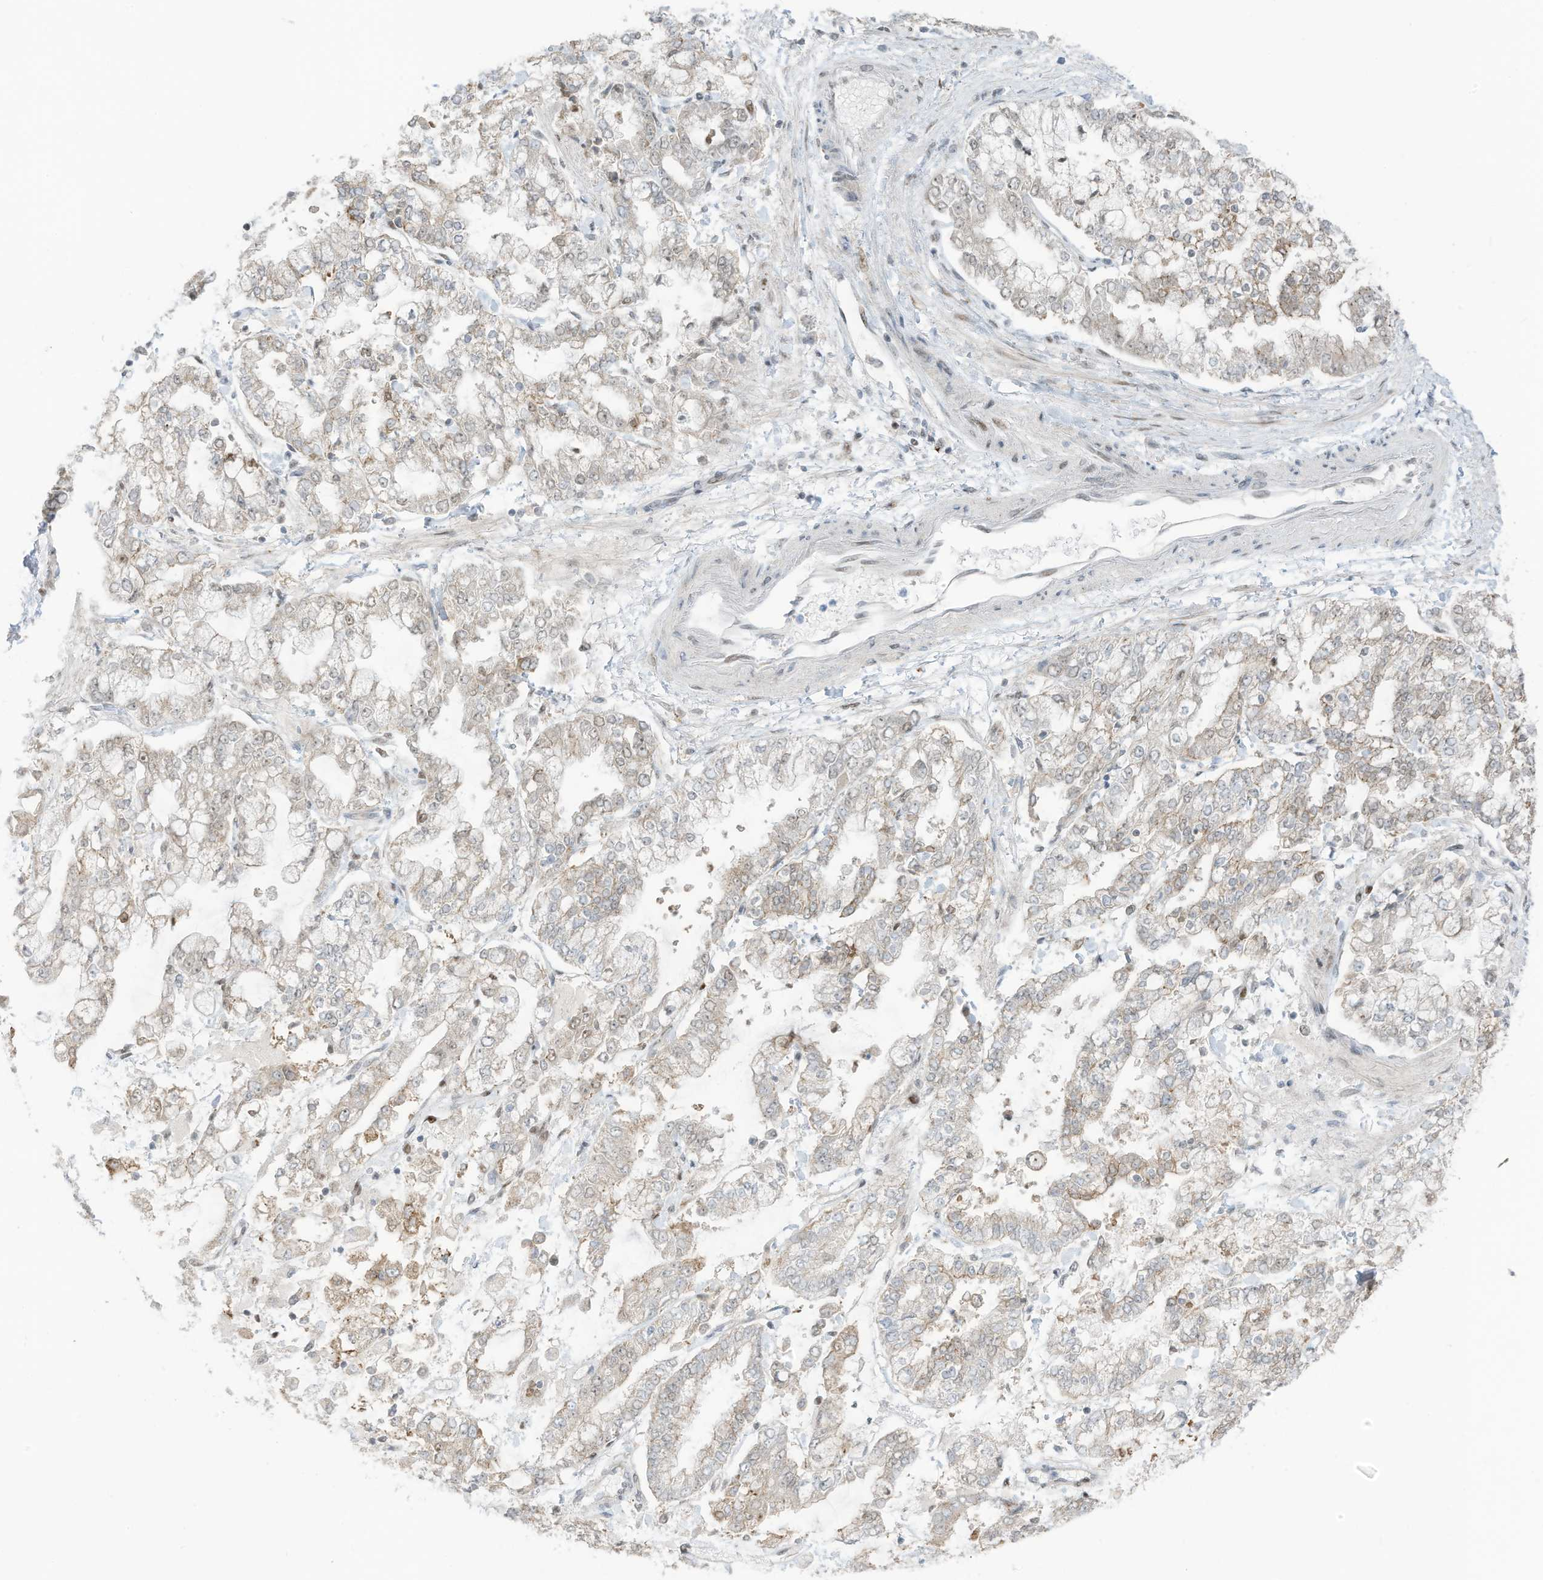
{"staining": {"intensity": "weak", "quantity": "<25%", "location": "cytoplasmic/membranous,nuclear"}, "tissue": "stomach cancer", "cell_type": "Tumor cells", "image_type": "cancer", "snomed": [{"axis": "morphology", "description": "Normal tissue, NOS"}, {"axis": "morphology", "description": "Adenocarcinoma, NOS"}, {"axis": "topography", "description": "Stomach, upper"}, {"axis": "topography", "description": "Stomach"}], "caption": "Micrograph shows no significant protein staining in tumor cells of stomach cancer.", "gene": "ZCWPW2", "patient": {"sex": "male", "age": 76}}